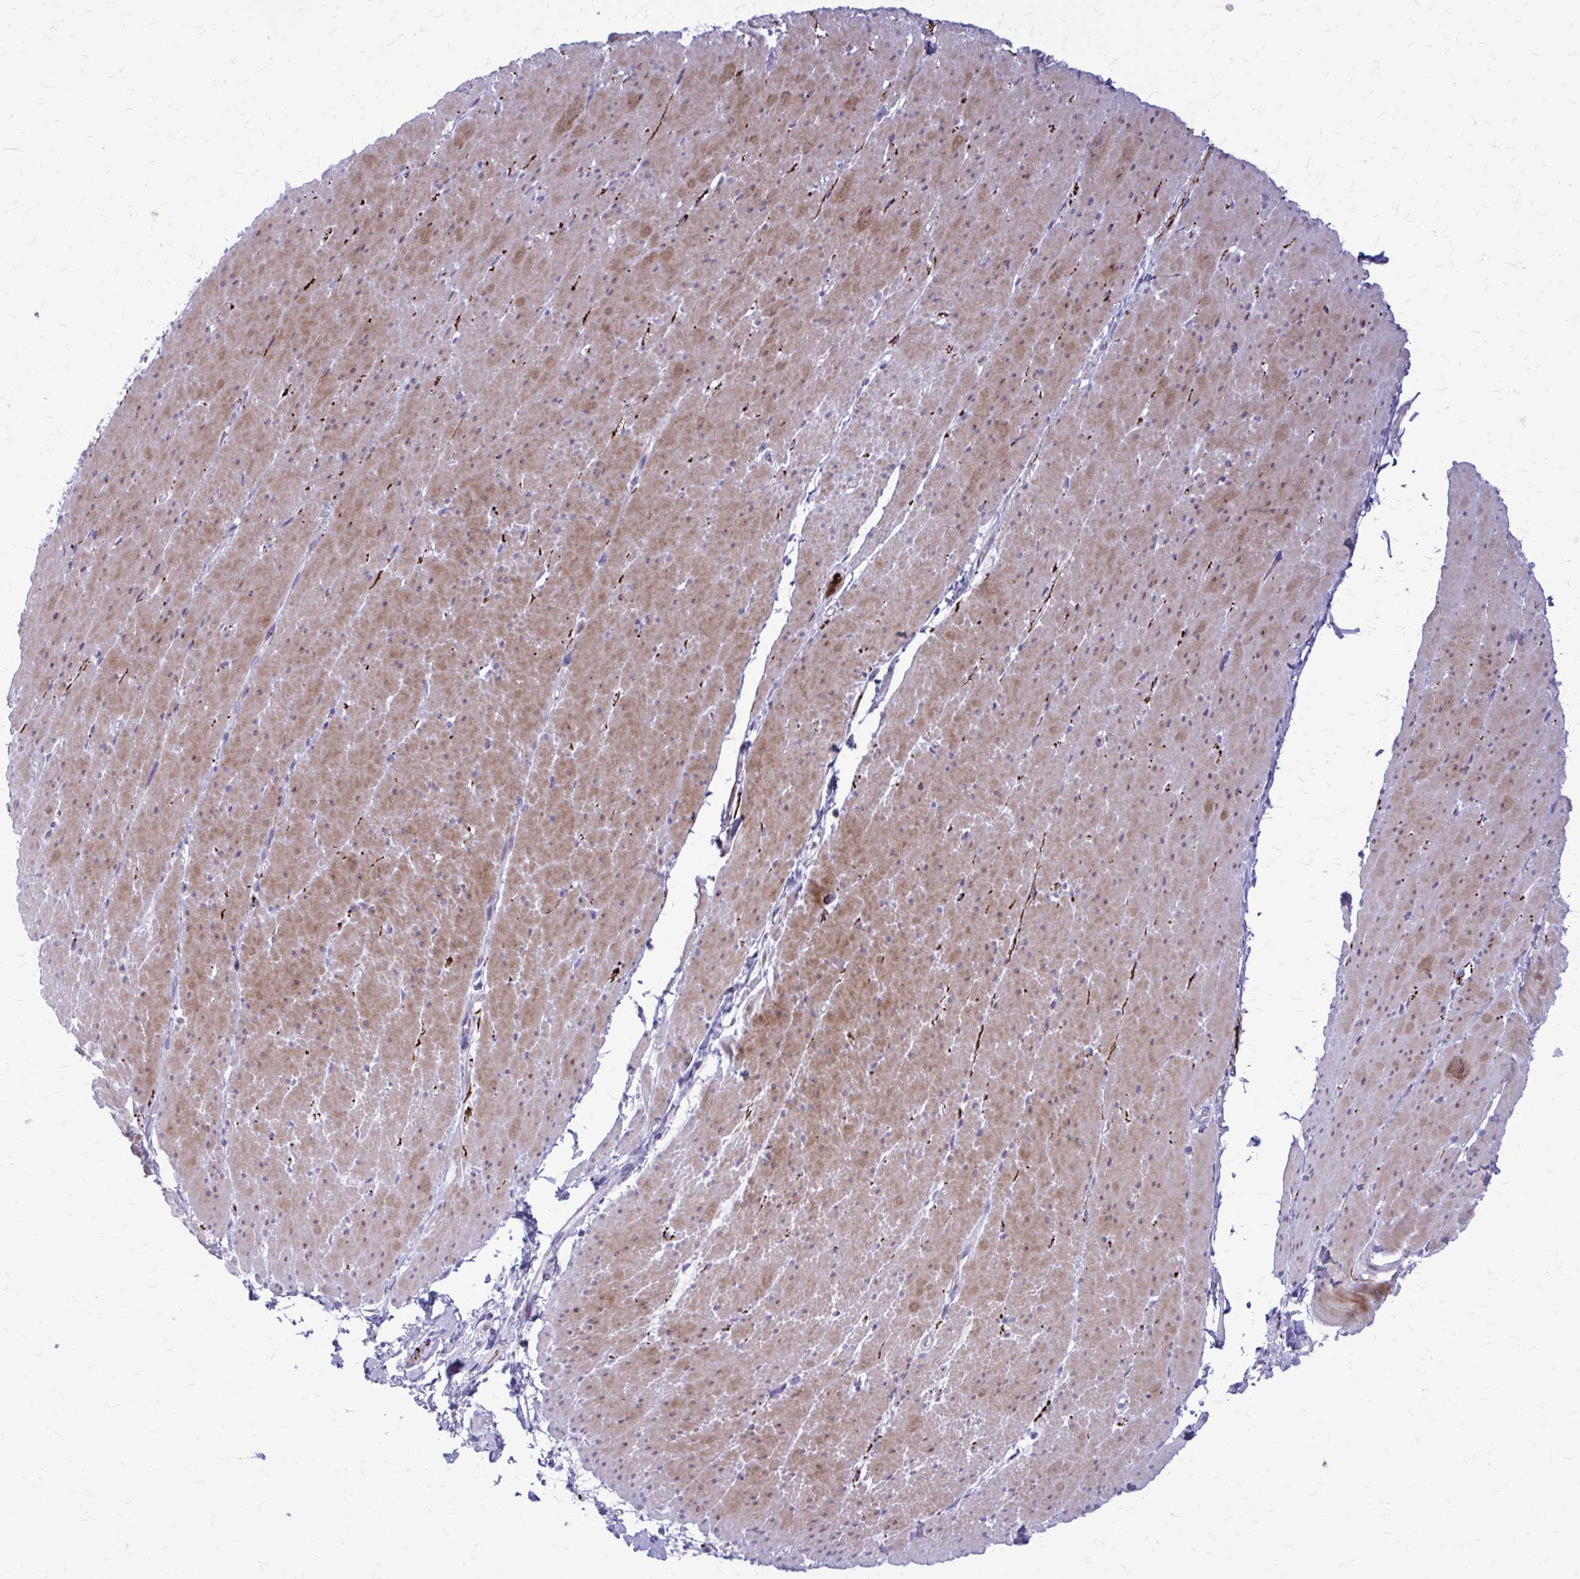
{"staining": {"intensity": "moderate", "quantity": "25%-75%", "location": "cytoplasmic/membranous"}, "tissue": "smooth muscle", "cell_type": "Smooth muscle cells", "image_type": "normal", "snomed": [{"axis": "morphology", "description": "Normal tissue, NOS"}, {"axis": "topography", "description": "Smooth muscle"}, {"axis": "topography", "description": "Rectum"}], "caption": "IHC (DAB) staining of normal smooth muscle shows moderate cytoplasmic/membranous protein expression in approximately 25%-75% of smooth muscle cells.", "gene": "PEDS1", "patient": {"sex": "male", "age": 53}}